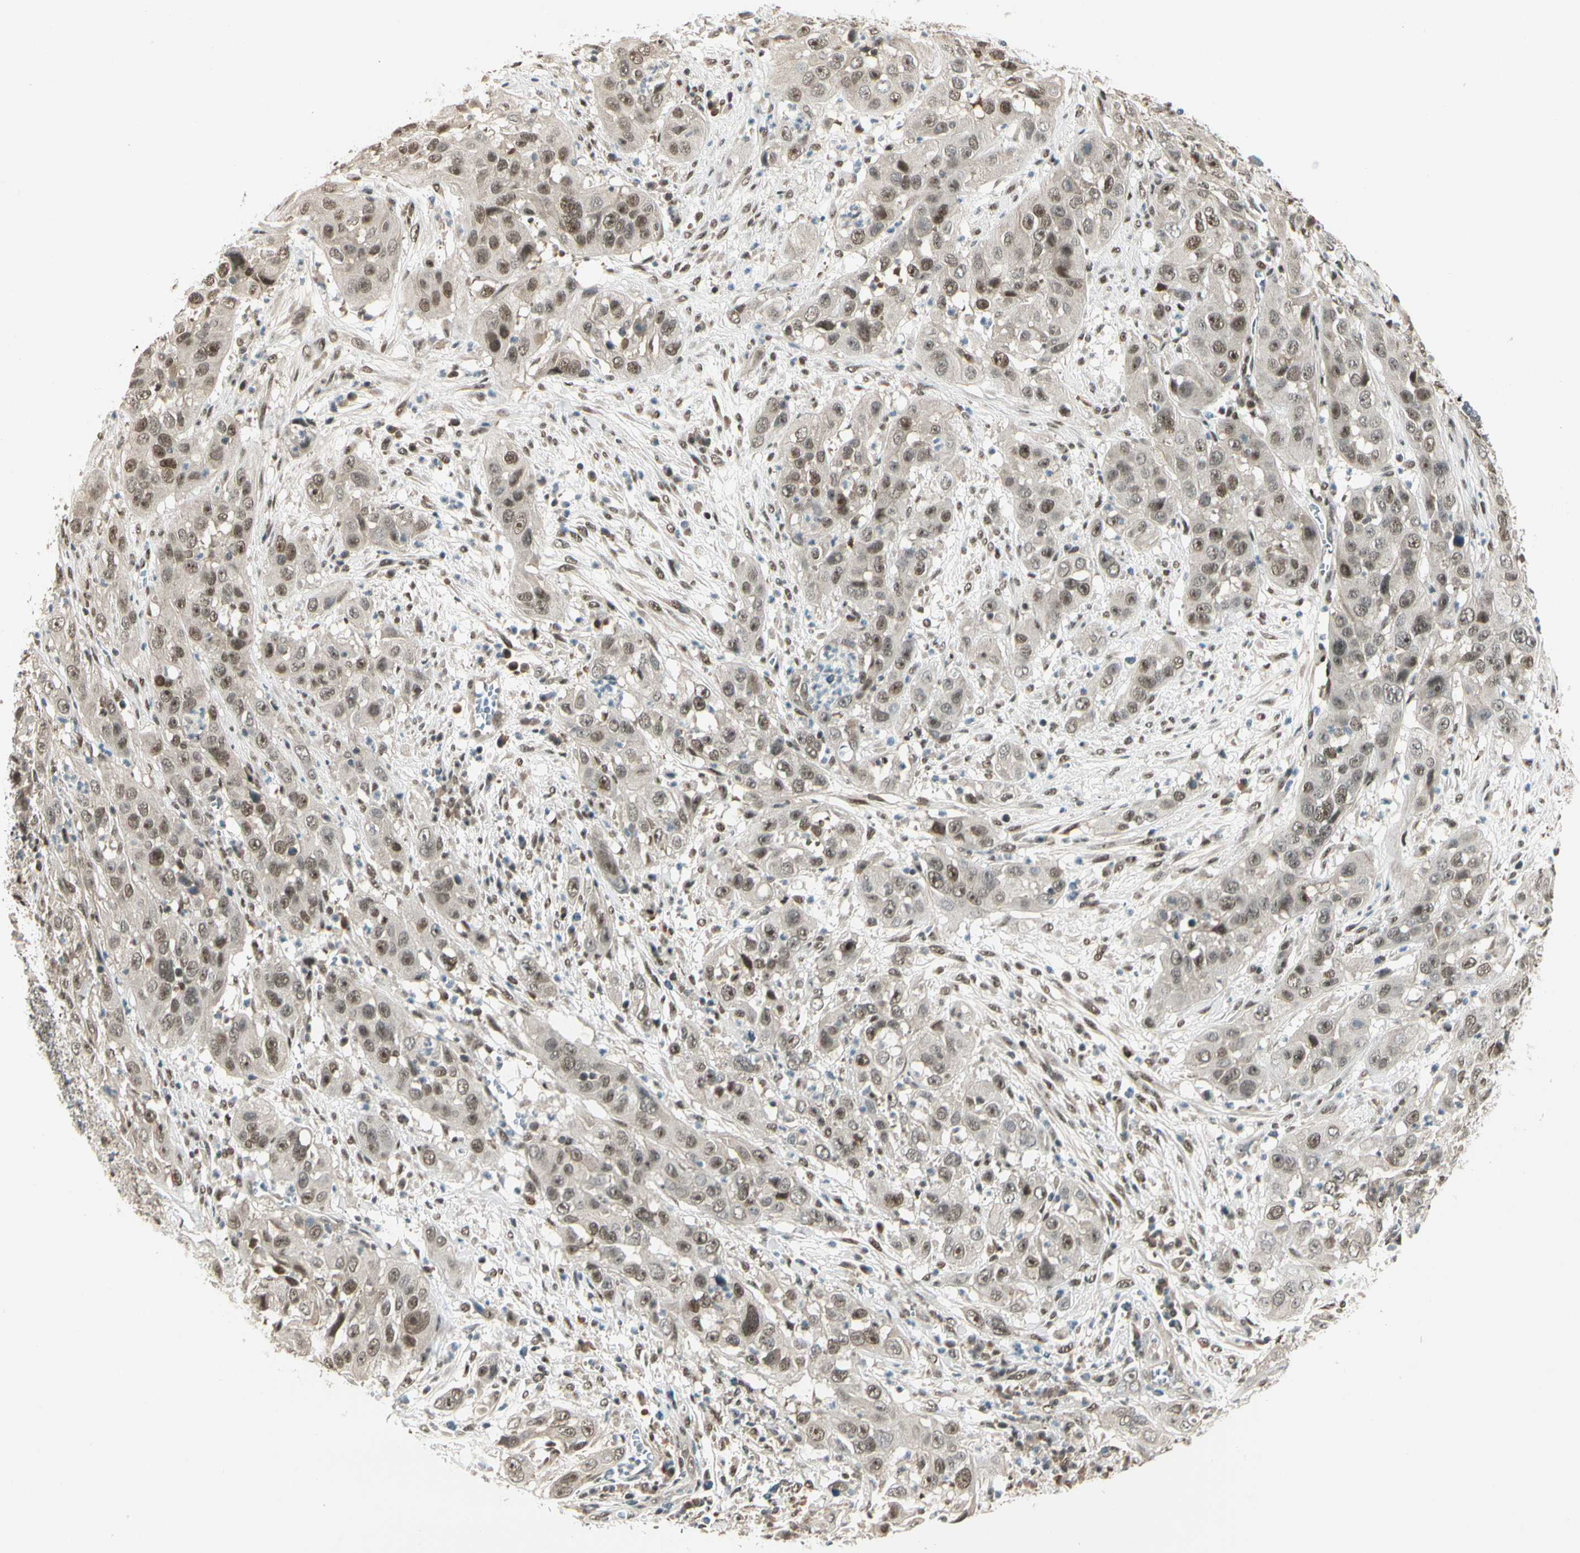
{"staining": {"intensity": "moderate", "quantity": ">75%", "location": "nuclear"}, "tissue": "cervical cancer", "cell_type": "Tumor cells", "image_type": "cancer", "snomed": [{"axis": "morphology", "description": "Squamous cell carcinoma, NOS"}, {"axis": "topography", "description": "Cervix"}], "caption": "Immunohistochemistry image of neoplastic tissue: squamous cell carcinoma (cervical) stained using IHC shows medium levels of moderate protein expression localized specifically in the nuclear of tumor cells, appearing as a nuclear brown color.", "gene": "GTF3A", "patient": {"sex": "female", "age": 32}}